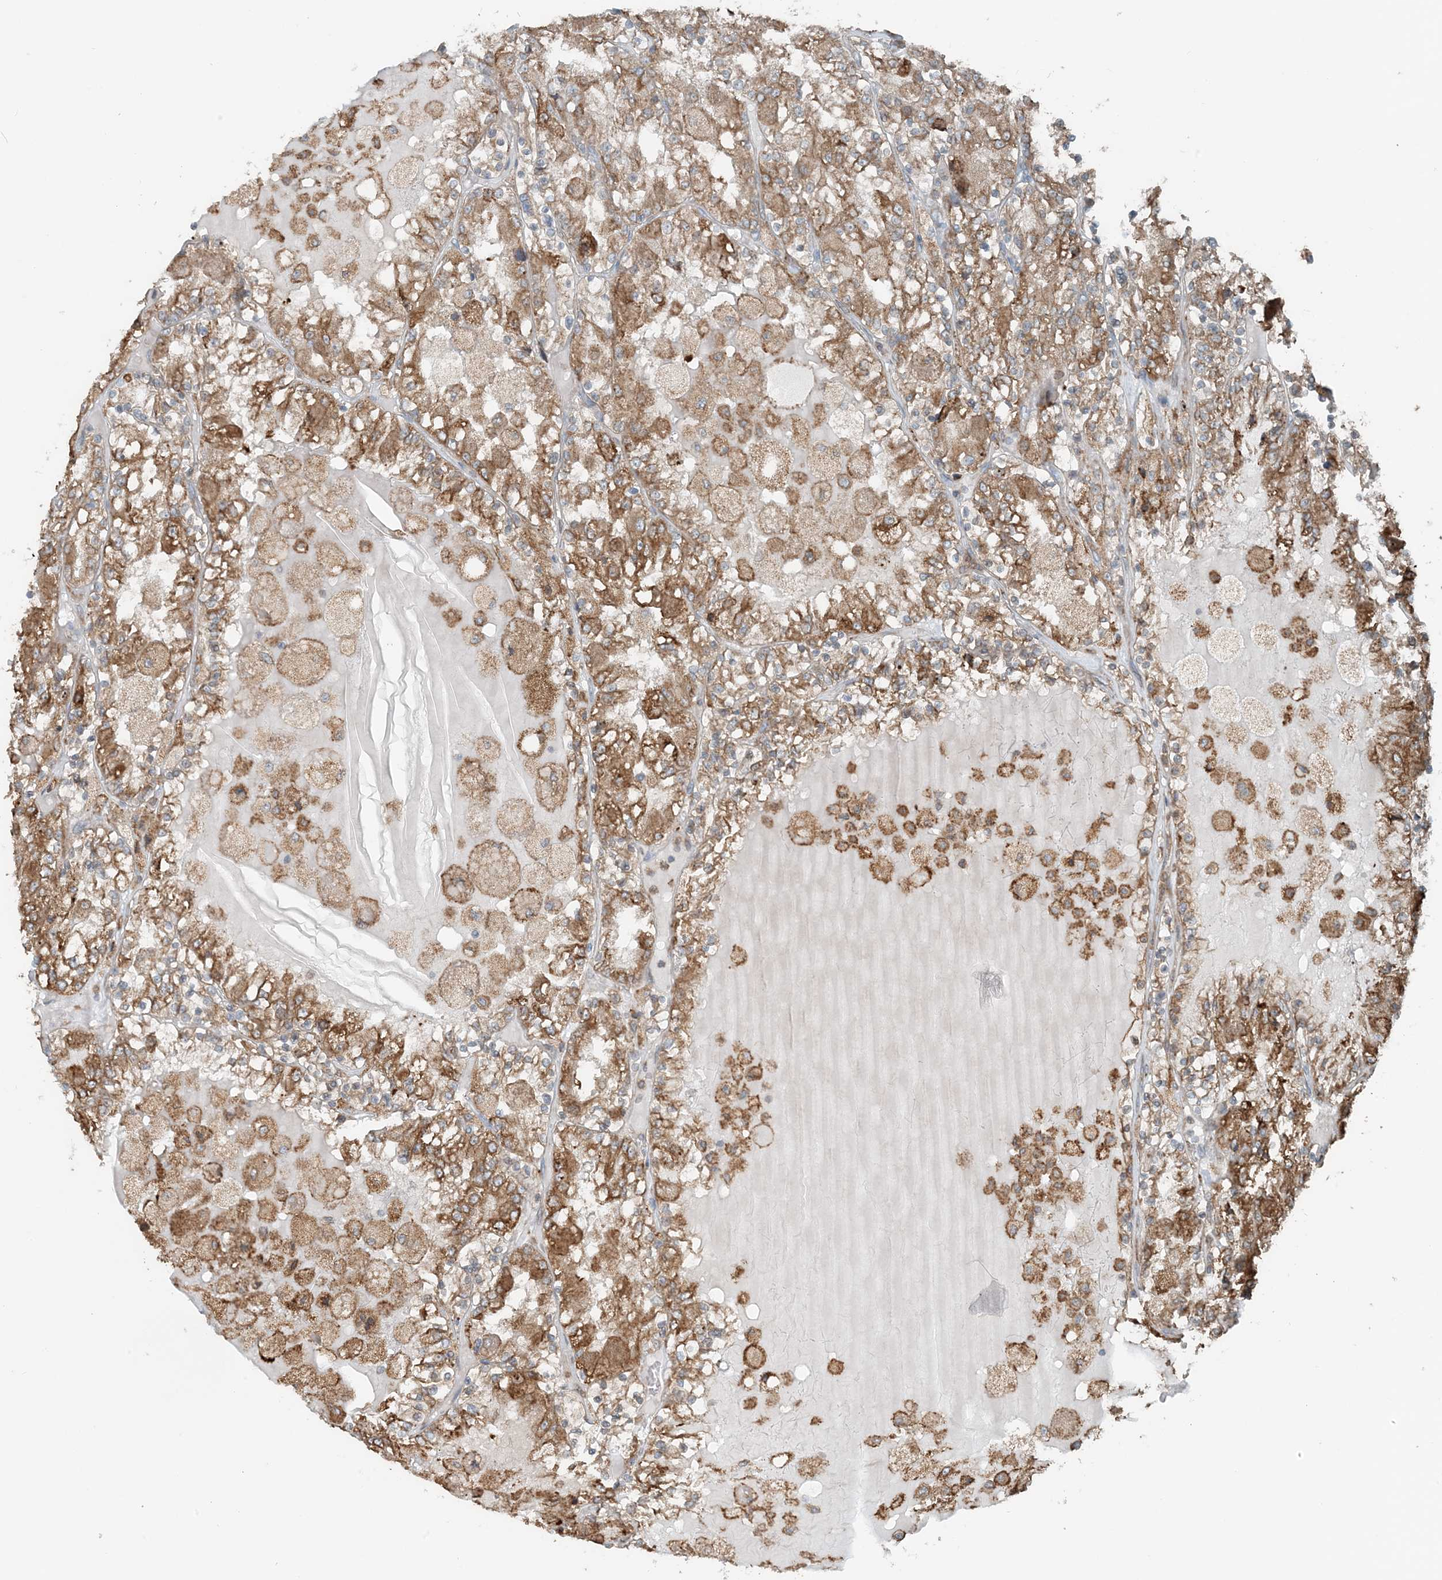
{"staining": {"intensity": "moderate", "quantity": ">75%", "location": "cytoplasmic/membranous"}, "tissue": "renal cancer", "cell_type": "Tumor cells", "image_type": "cancer", "snomed": [{"axis": "morphology", "description": "Adenocarcinoma, NOS"}, {"axis": "topography", "description": "Kidney"}], "caption": "Moderate cytoplasmic/membranous protein positivity is present in approximately >75% of tumor cells in renal cancer. (DAB (3,3'-diaminobenzidine) IHC with brightfield microscopy, high magnification).", "gene": "CERKL", "patient": {"sex": "female", "age": 56}}